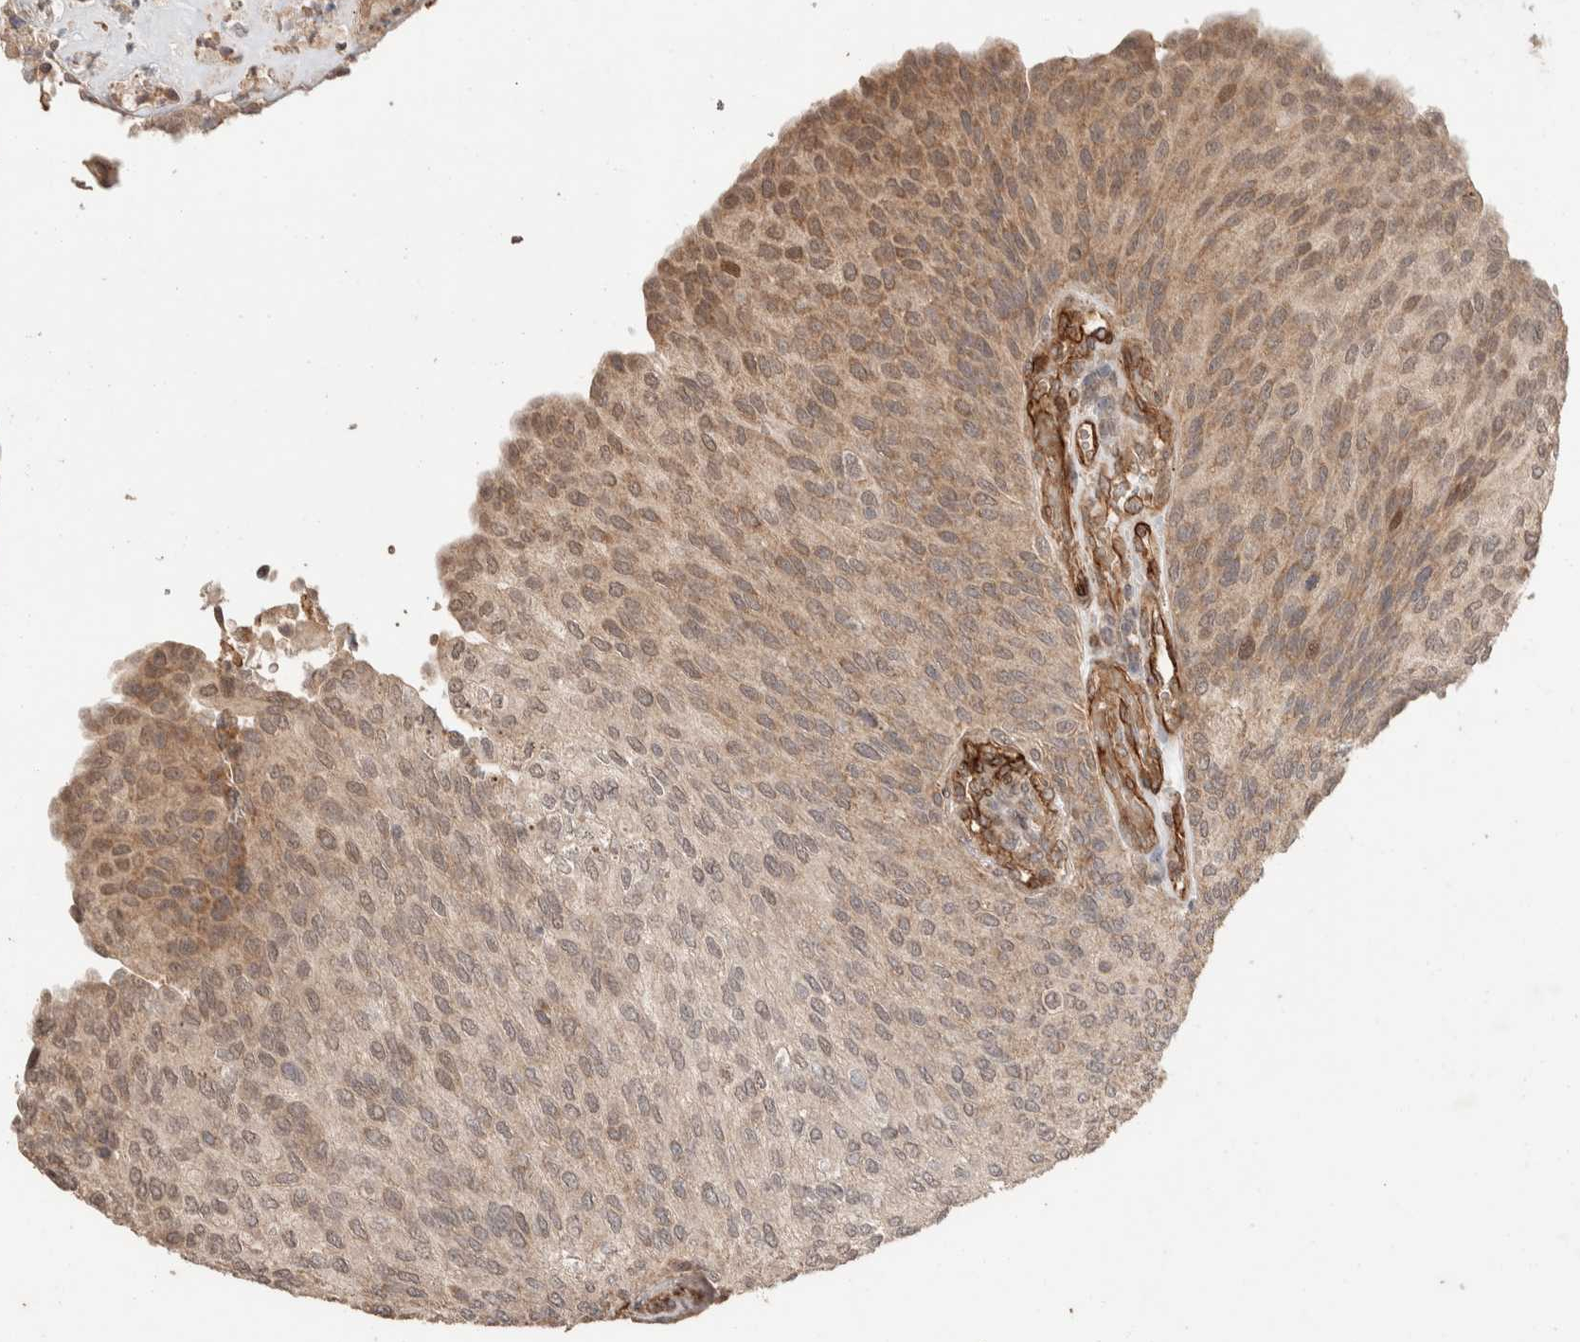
{"staining": {"intensity": "weak", "quantity": ">75%", "location": "cytoplasmic/membranous"}, "tissue": "urothelial cancer", "cell_type": "Tumor cells", "image_type": "cancer", "snomed": [{"axis": "morphology", "description": "Urothelial carcinoma, Low grade"}, {"axis": "topography", "description": "Urinary bladder"}], "caption": "This image demonstrates immunohistochemistry staining of human urothelial cancer, with low weak cytoplasmic/membranous staining in approximately >75% of tumor cells.", "gene": "ERC1", "patient": {"sex": "female", "age": 79}}